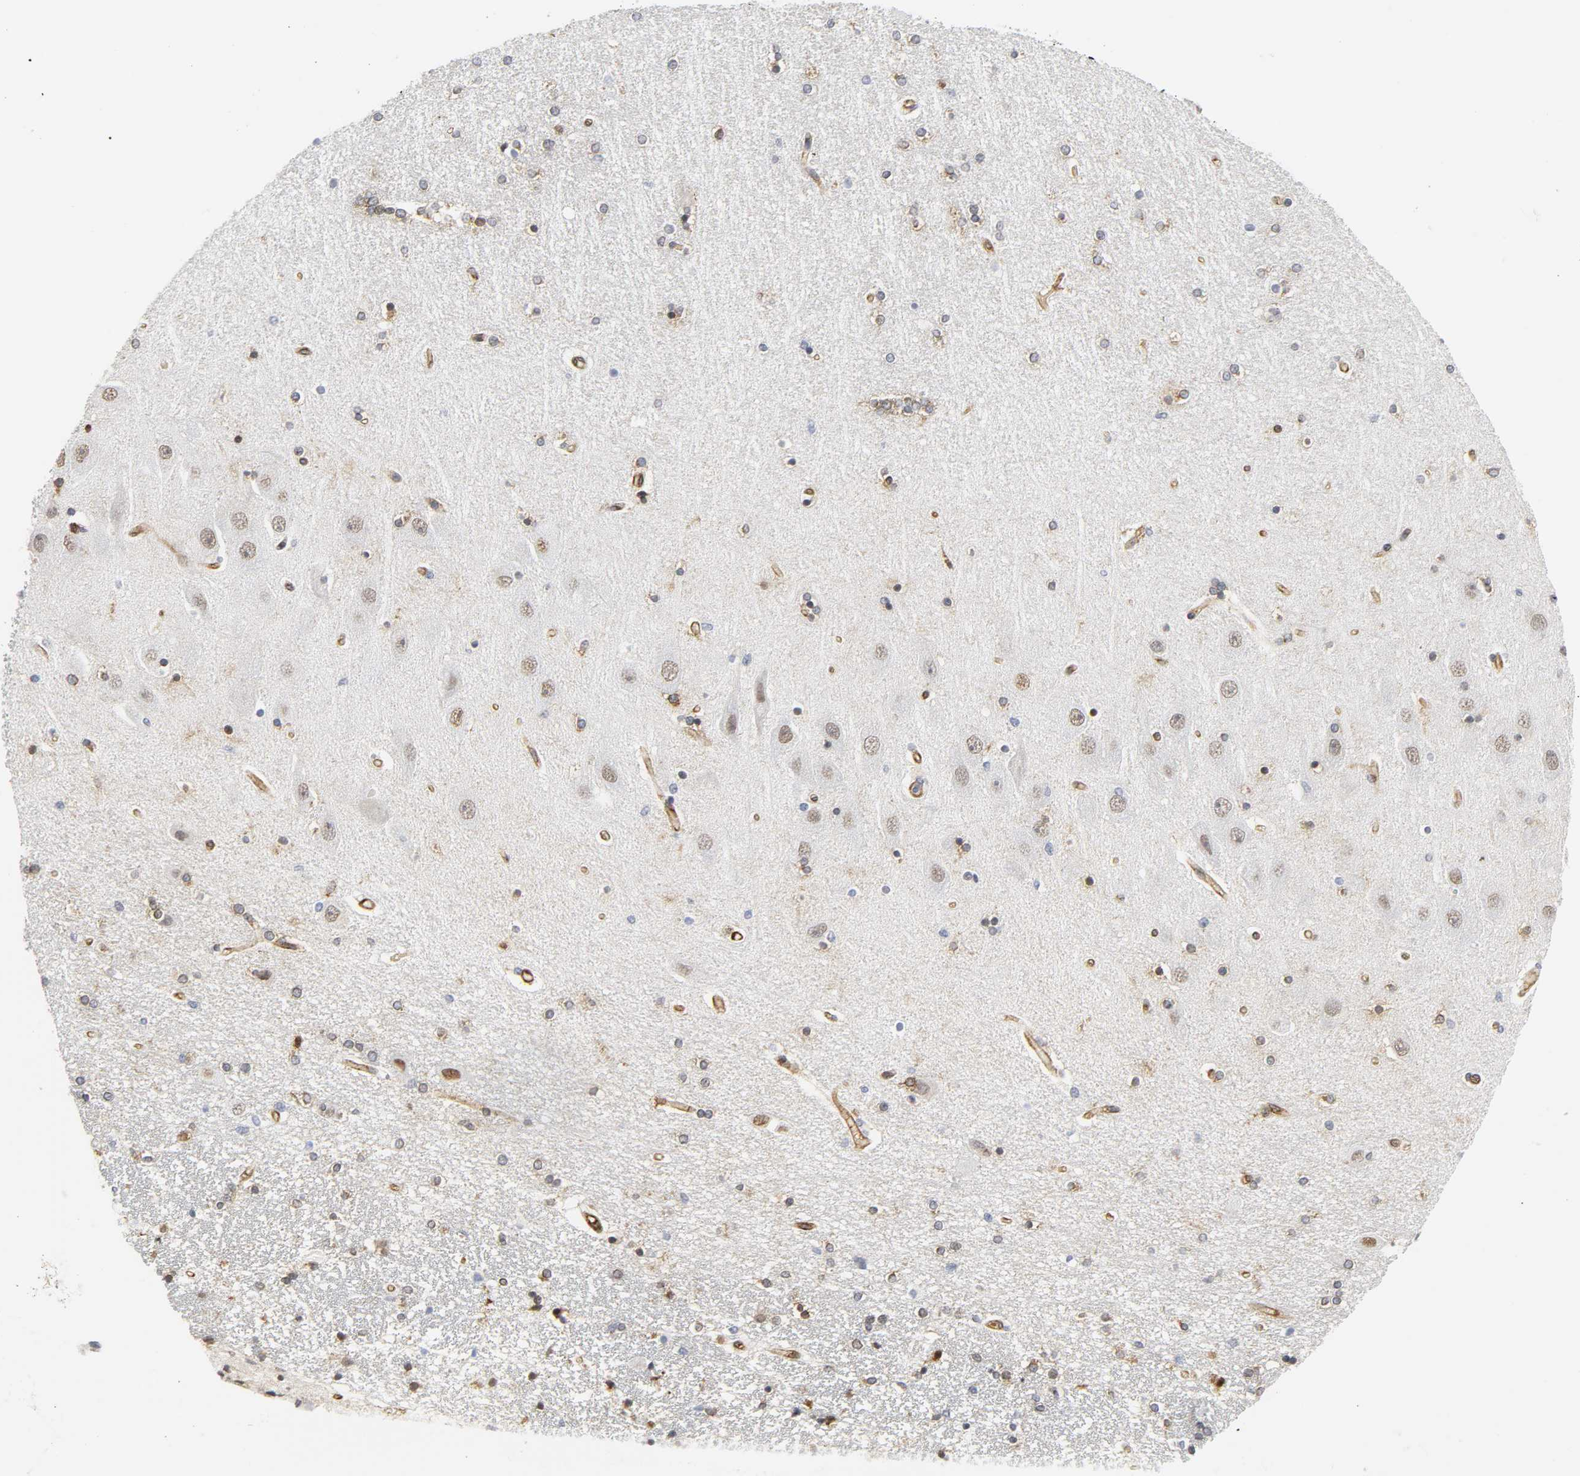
{"staining": {"intensity": "moderate", "quantity": "<25%", "location": "cytoplasmic/membranous,nuclear"}, "tissue": "hippocampus", "cell_type": "Glial cells", "image_type": "normal", "snomed": [{"axis": "morphology", "description": "Normal tissue, NOS"}, {"axis": "topography", "description": "Hippocampus"}], "caption": "IHC photomicrograph of benign human hippocampus stained for a protein (brown), which reveals low levels of moderate cytoplasmic/membranous,nuclear positivity in about <25% of glial cells.", "gene": "DOCK1", "patient": {"sex": "female", "age": 54}}